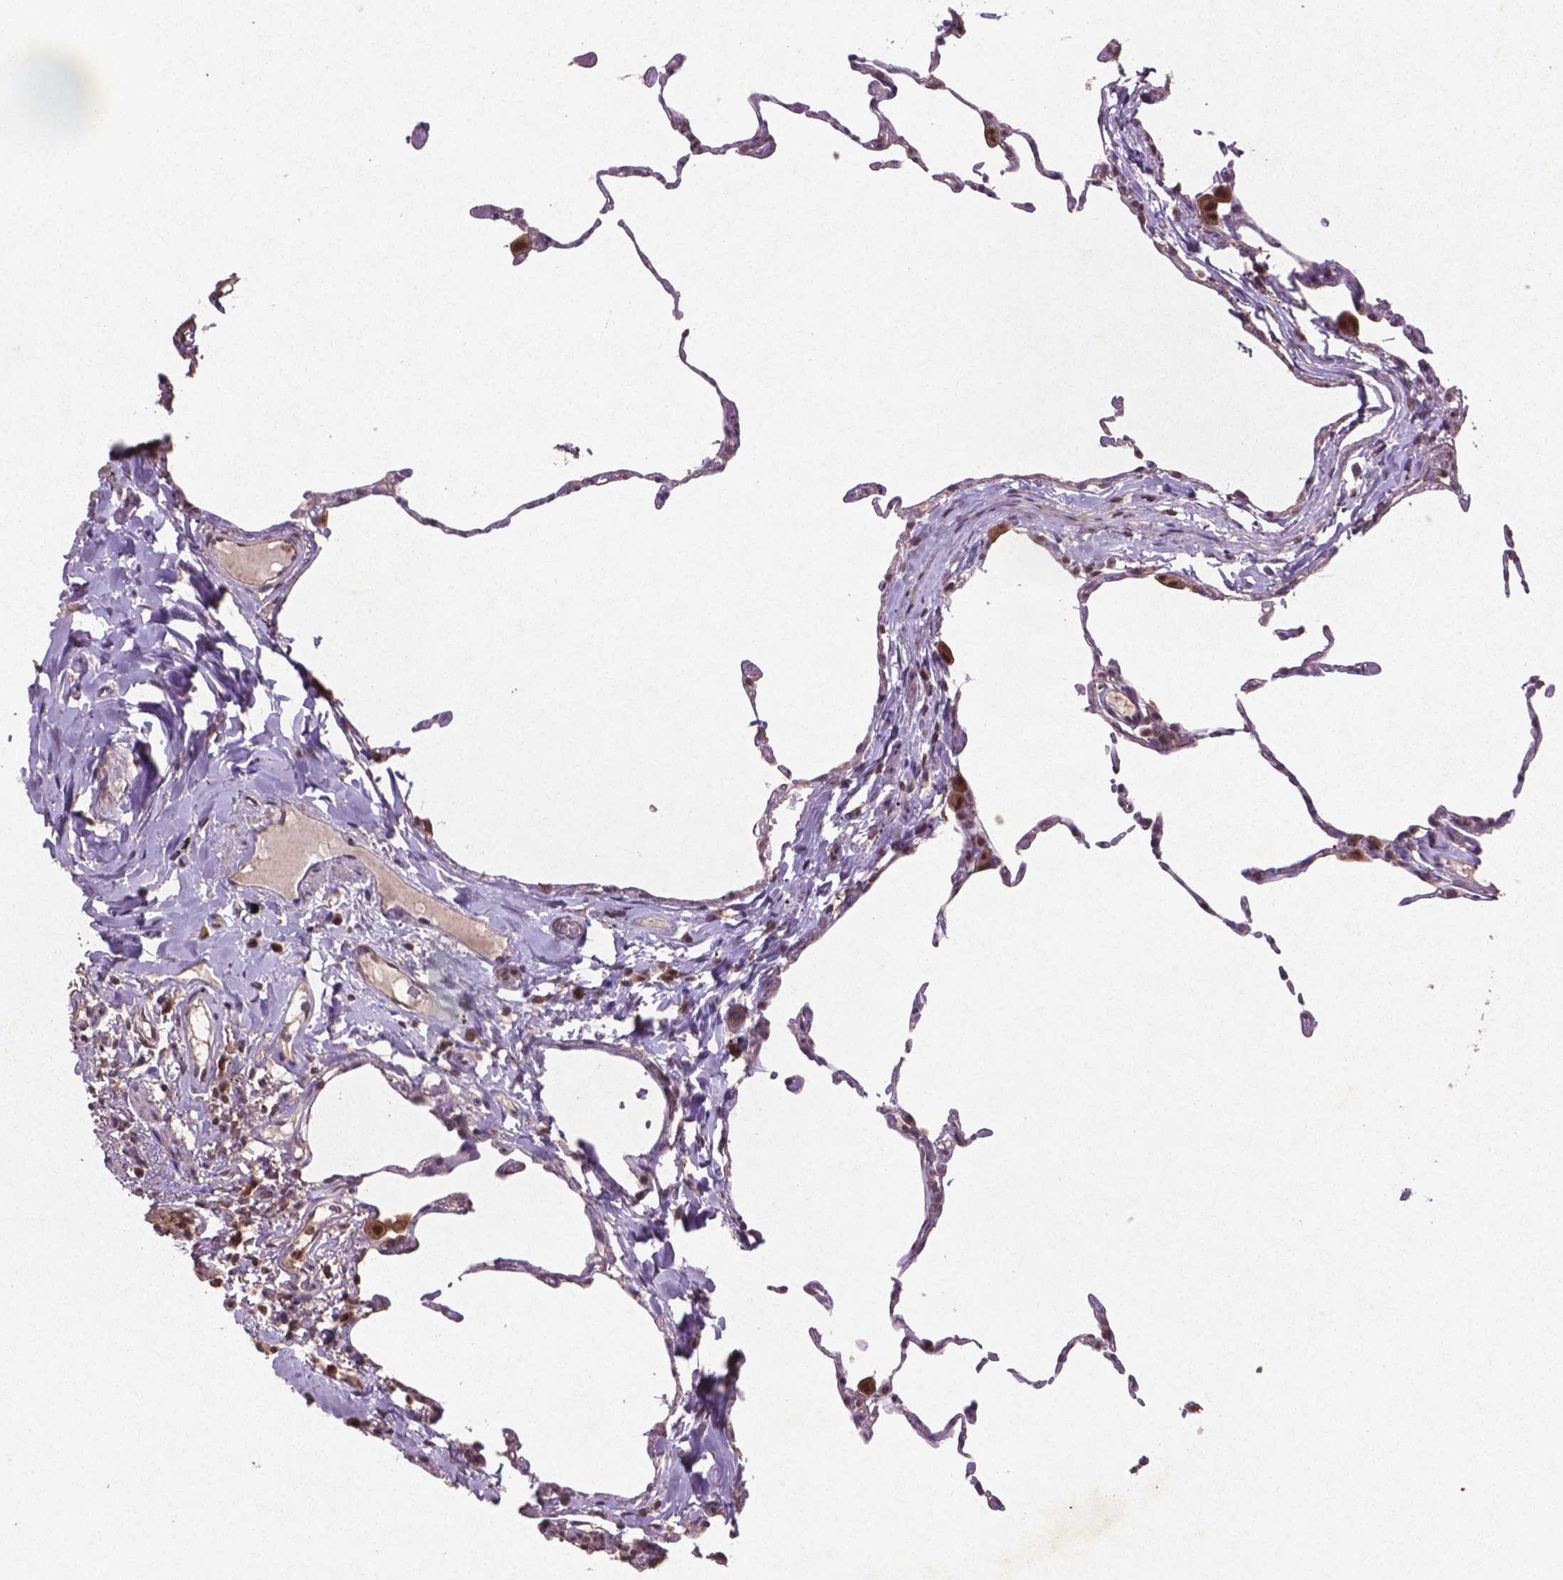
{"staining": {"intensity": "negative", "quantity": "none", "location": "none"}, "tissue": "lung", "cell_type": "Alveolar cells", "image_type": "normal", "snomed": [{"axis": "morphology", "description": "Normal tissue, NOS"}, {"axis": "topography", "description": "Lung"}], "caption": "IHC image of normal lung: human lung stained with DAB (3,3'-diaminobenzidine) displays no significant protein staining in alveolar cells. The staining was performed using DAB (3,3'-diaminobenzidine) to visualize the protein expression in brown, while the nuclei were stained in blue with hematoxylin (Magnification: 20x).", "gene": "GLRX", "patient": {"sex": "female", "age": 57}}